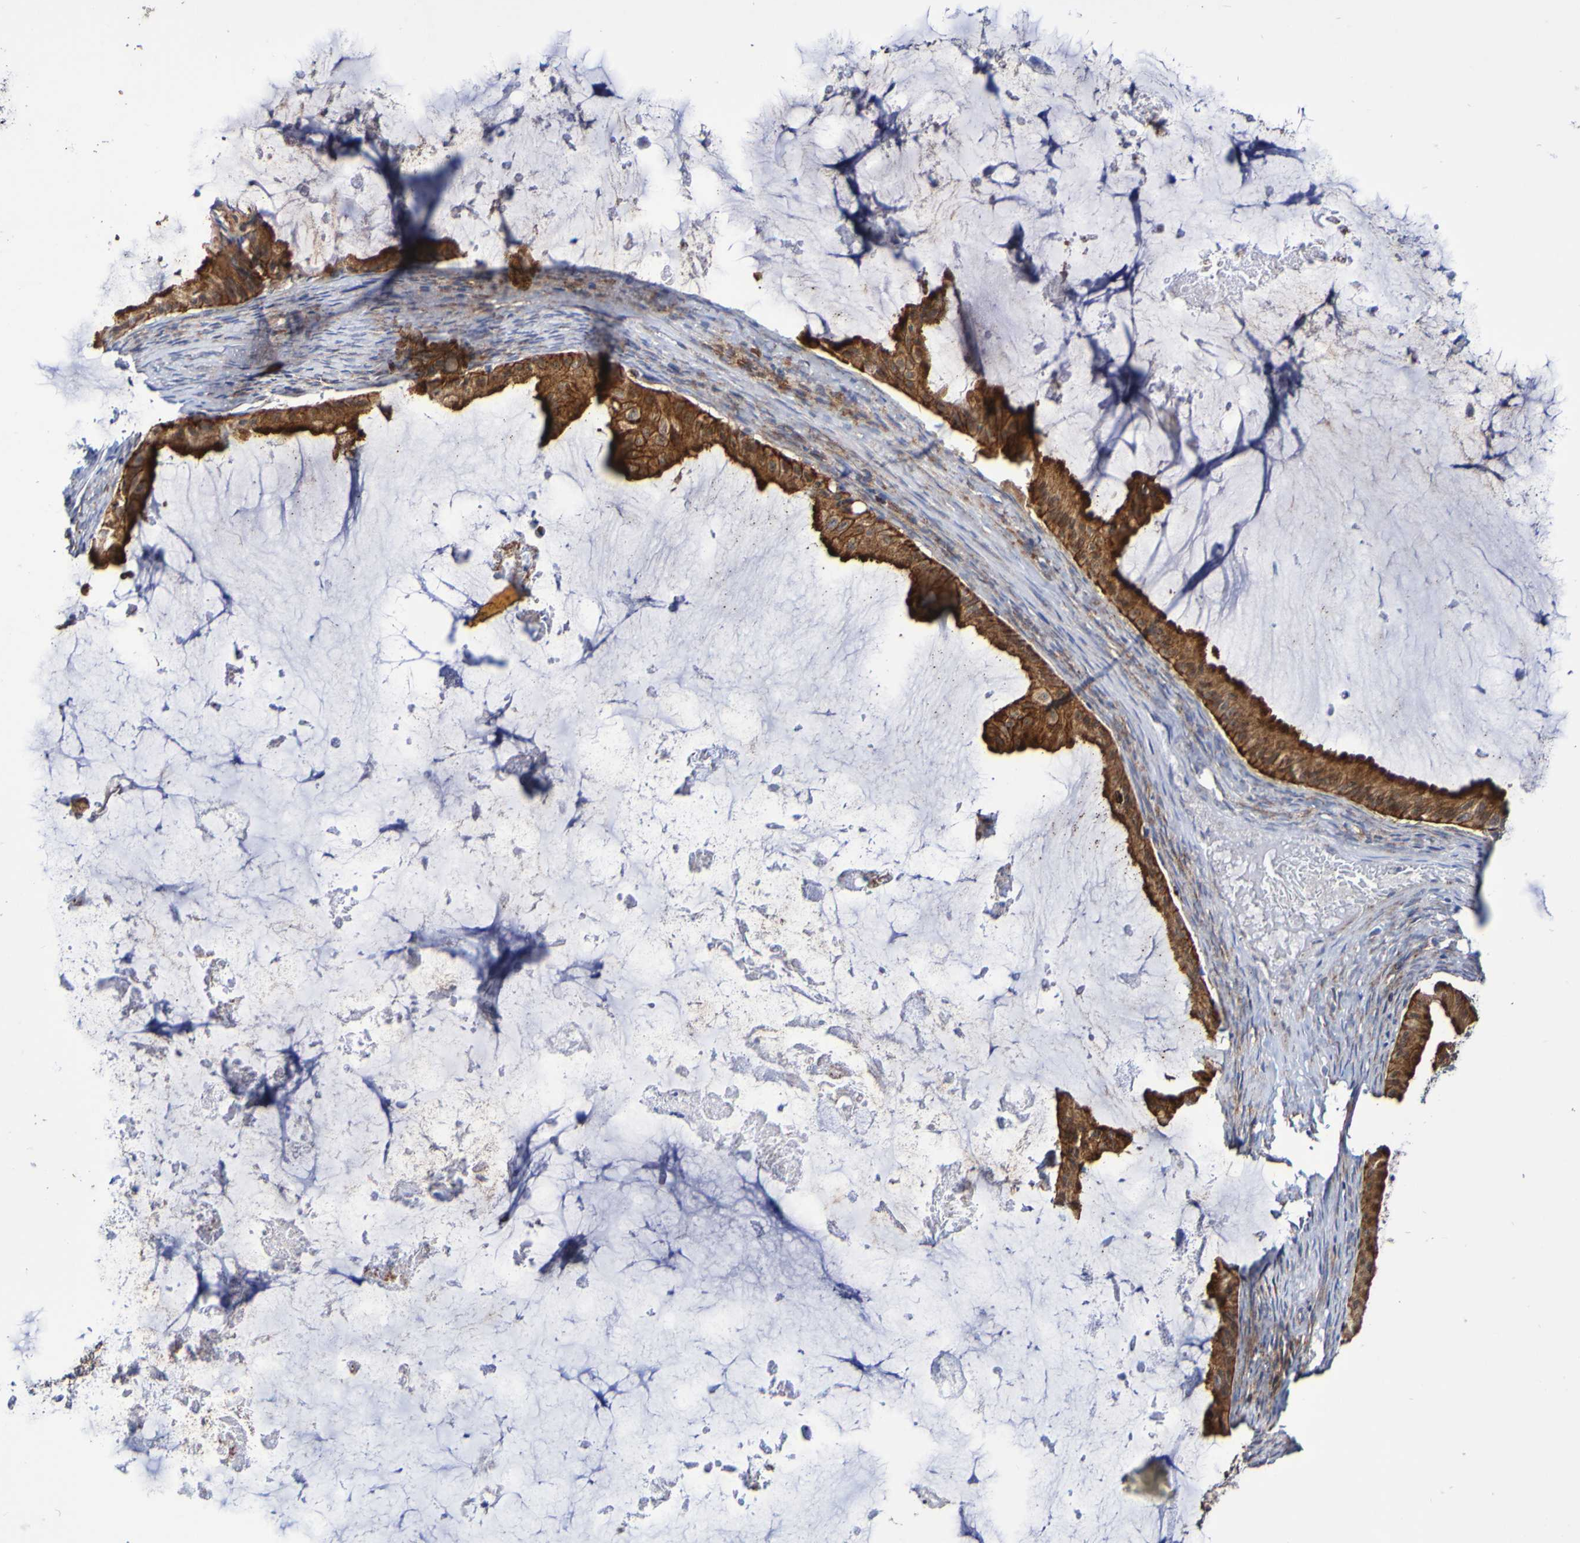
{"staining": {"intensity": "strong", "quantity": ">75%", "location": "cytoplasmic/membranous"}, "tissue": "ovarian cancer", "cell_type": "Tumor cells", "image_type": "cancer", "snomed": [{"axis": "morphology", "description": "Cystadenocarcinoma, mucinous, NOS"}, {"axis": "topography", "description": "Ovary"}], "caption": "There is high levels of strong cytoplasmic/membranous staining in tumor cells of mucinous cystadenocarcinoma (ovarian), as demonstrated by immunohistochemical staining (brown color).", "gene": "GJB1", "patient": {"sex": "female", "age": 61}}